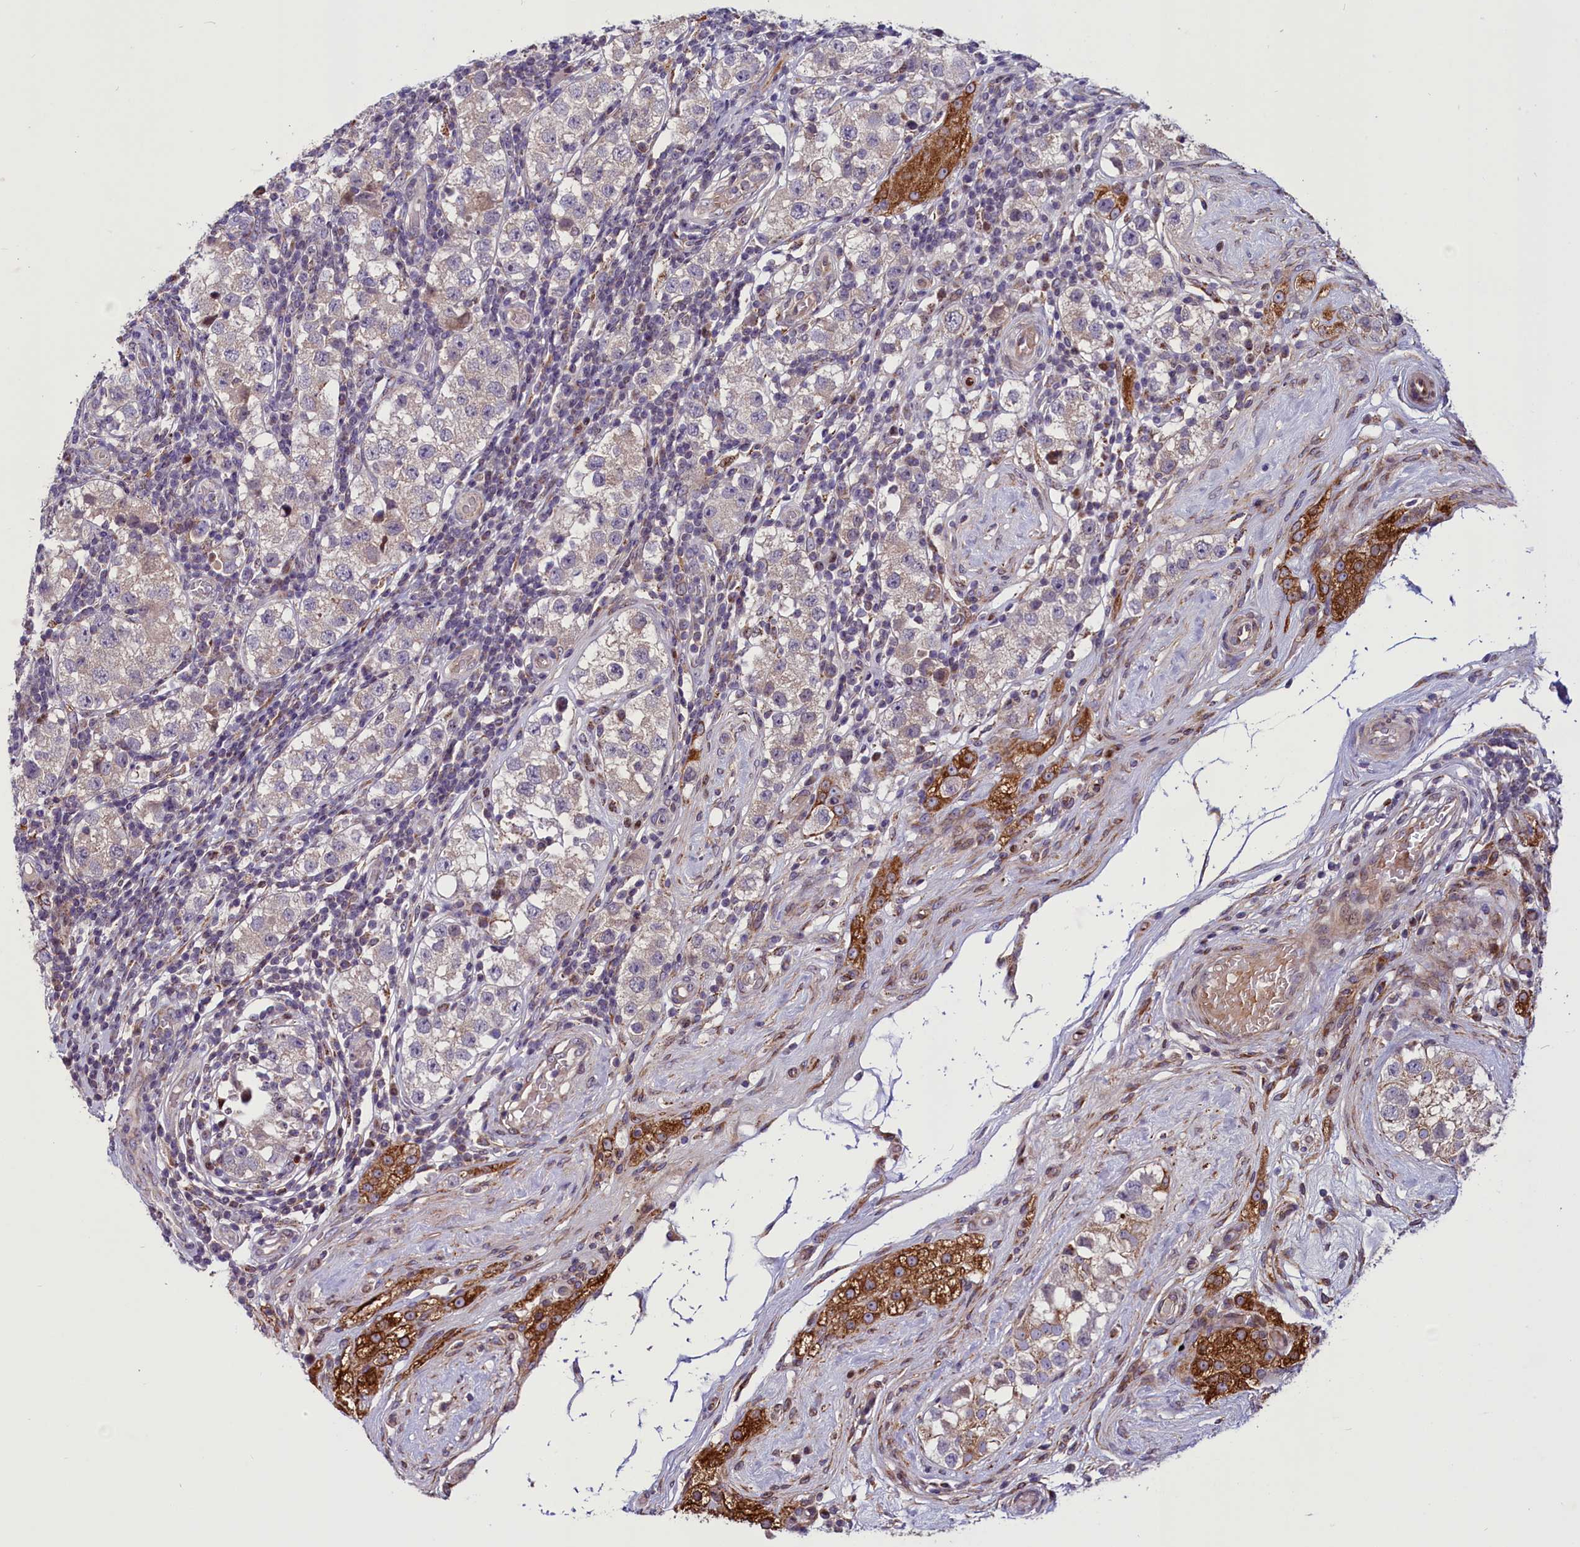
{"staining": {"intensity": "negative", "quantity": "none", "location": "none"}, "tissue": "testis cancer", "cell_type": "Tumor cells", "image_type": "cancer", "snomed": [{"axis": "morphology", "description": "Seminoma, NOS"}, {"axis": "topography", "description": "Testis"}], "caption": "Immunohistochemistry micrograph of seminoma (testis) stained for a protein (brown), which demonstrates no expression in tumor cells.", "gene": "MIEF2", "patient": {"sex": "male", "age": 34}}